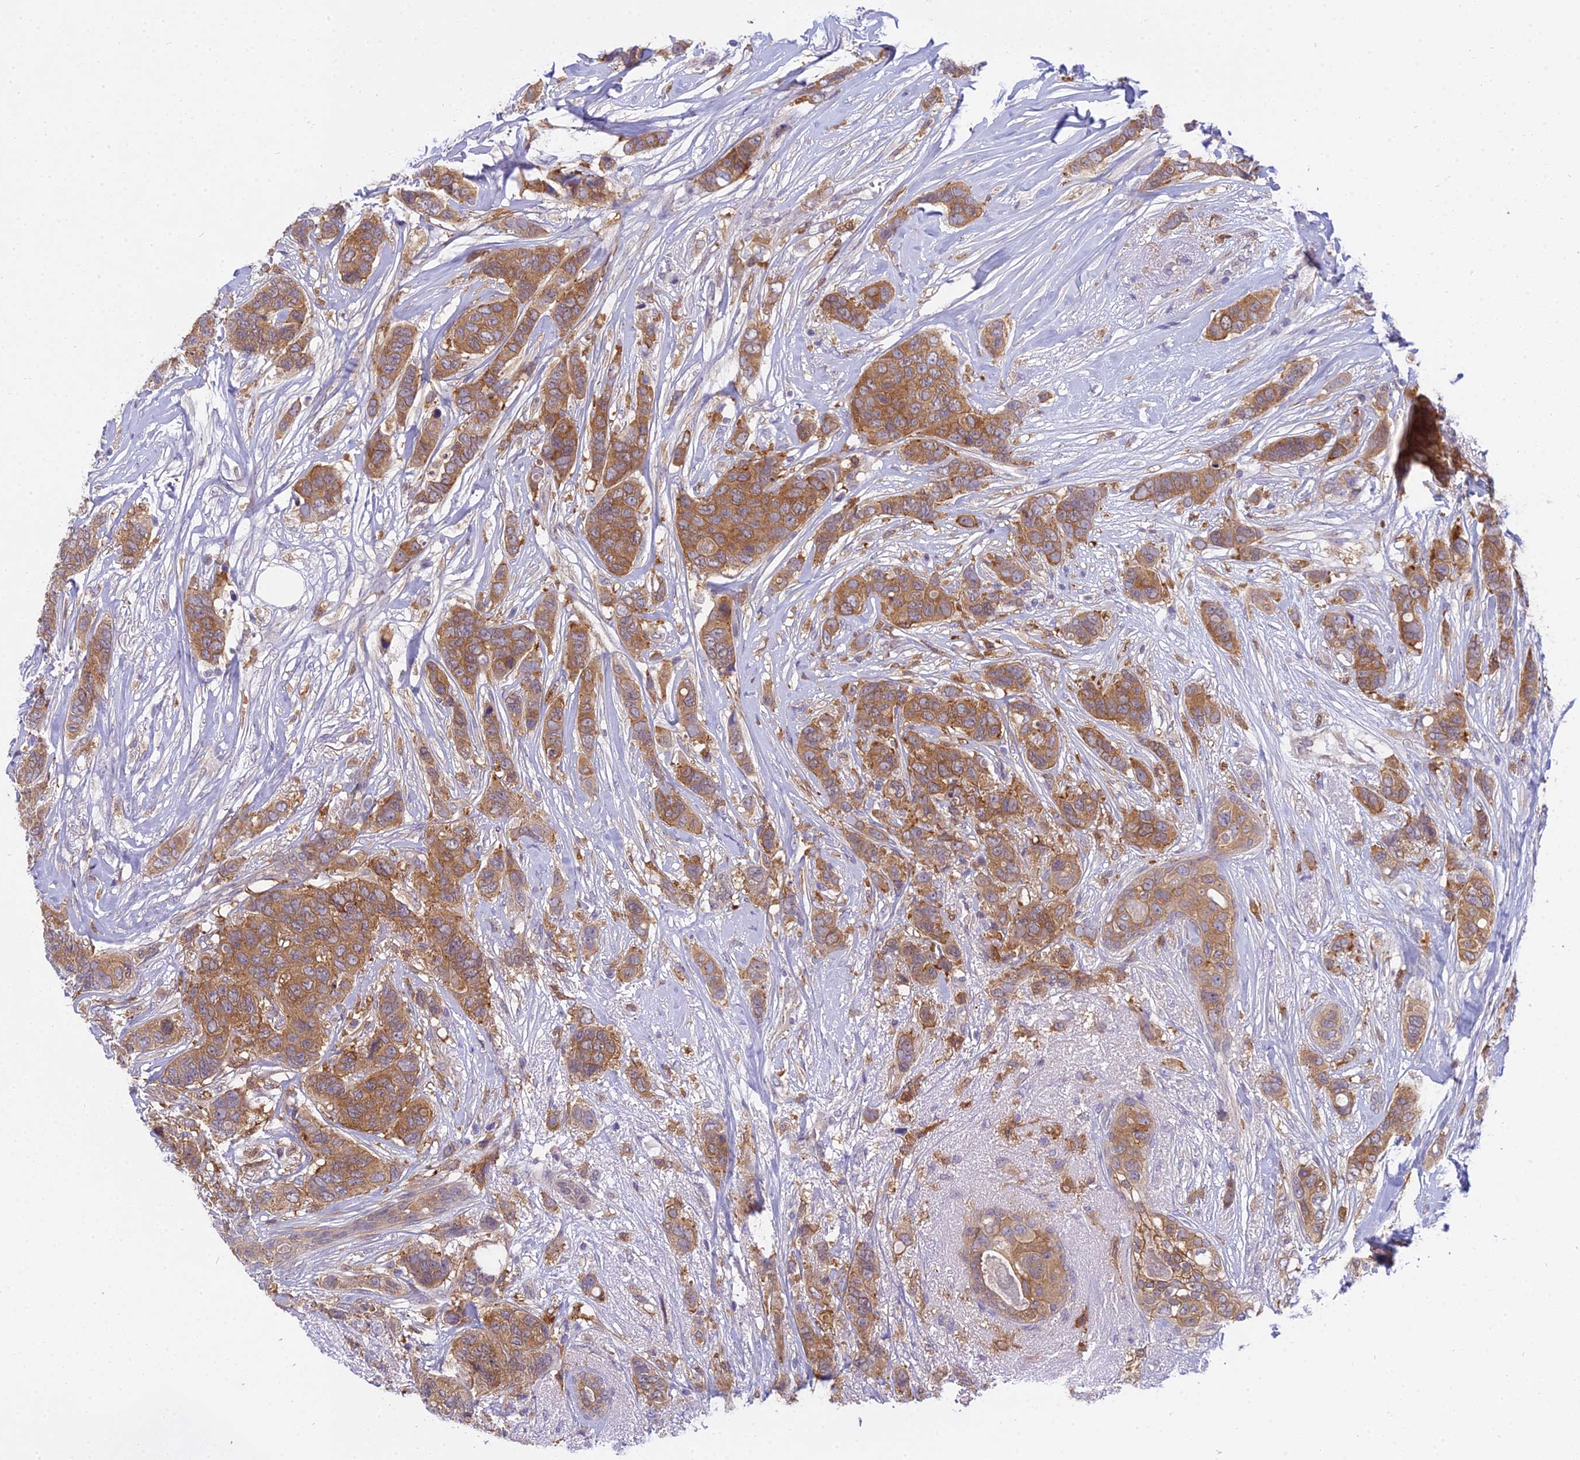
{"staining": {"intensity": "moderate", "quantity": ">75%", "location": "cytoplasmic/membranous"}, "tissue": "breast cancer", "cell_type": "Tumor cells", "image_type": "cancer", "snomed": [{"axis": "morphology", "description": "Lobular carcinoma"}, {"axis": "topography", "description": "Breast"}], "caption": "Moderate cytoplasmic/membranous expression is seen in approximately >75% of tumor cells in breast cancer (lobular carcinoma). The staining was performed using DAB, with brown indicating positive protein expression. Nuclei are stained blue with hematoxylin.", "gene": "UBE2G1", "patient": {"sex": "female", "age": 51}}